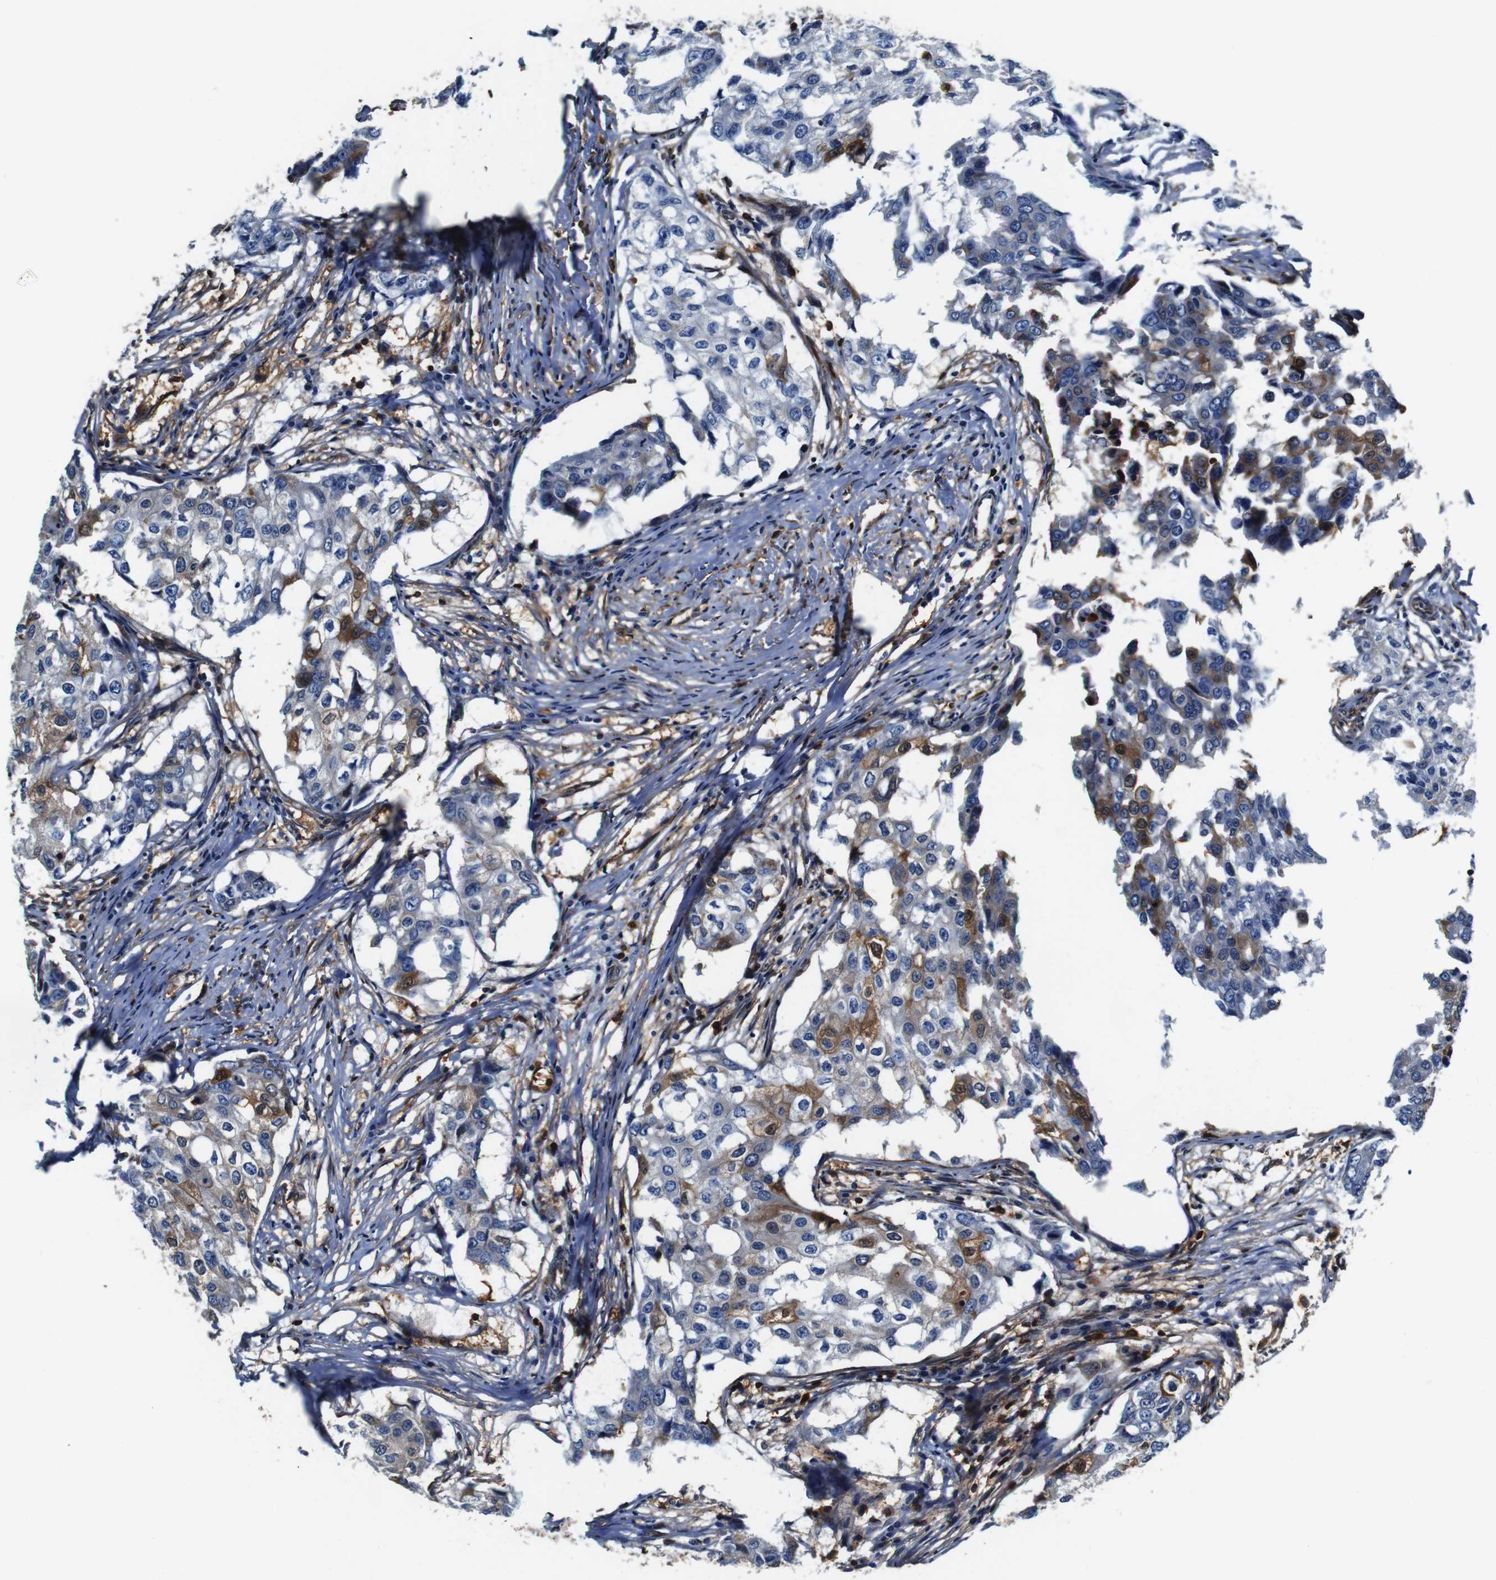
{"staining": {"intensity": "weak", "quantity": "<25%", "location": "cytoplasmic/membranous"}, "tissue": "breast cancer", "cell_type": "Tumor cells", "image_type": "cancer", "snomed": [{"axis": "morphology", "description": "Duct carcinoma"}, {"axis": "topography", "description": "Breast"}], "caption": "Intraductal carcinoma (breast) stained for a protein using immunohistochemistry exhibits no expression tumor cells.", "gene": "ANXA1", "patient": {"sex": "female", "age": 27}}